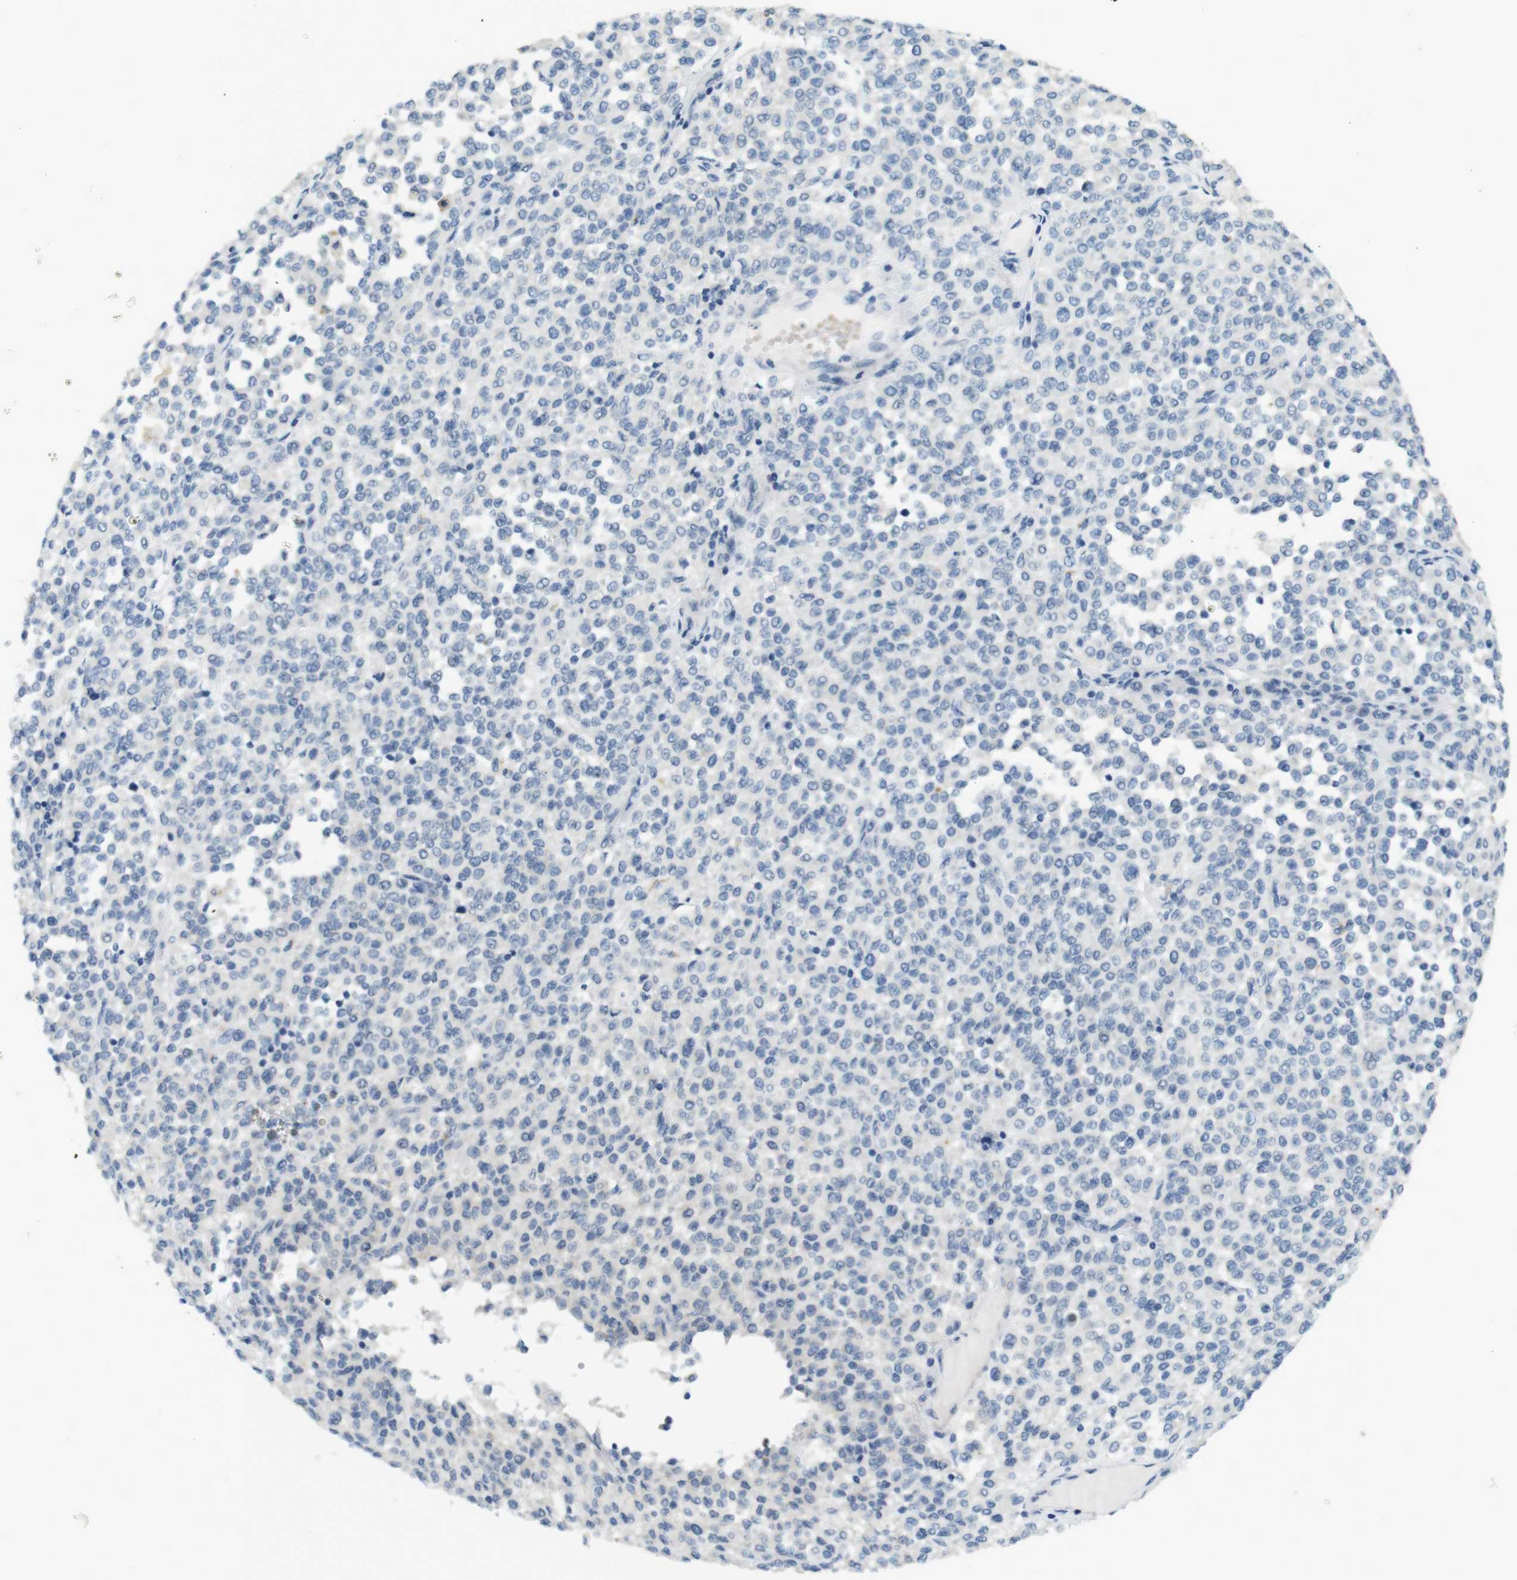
{"staining": {"intensity": "negative", "quantity": "none", "location": "none"}, "tissue": "melanoma", "cell_type": "Tumor cells", "image_type": "cancer", "snomed": [{"axis": "morphology", "description": "Malignant melanoma, Metastatic site"}, {"axis": "topography", "description": "Pancreas"}], "caption": "Tumor cells are negative for protein expression in human melanoma.", "gene": "LRRK2", "patient": {"sex": "female", "age": 30}}